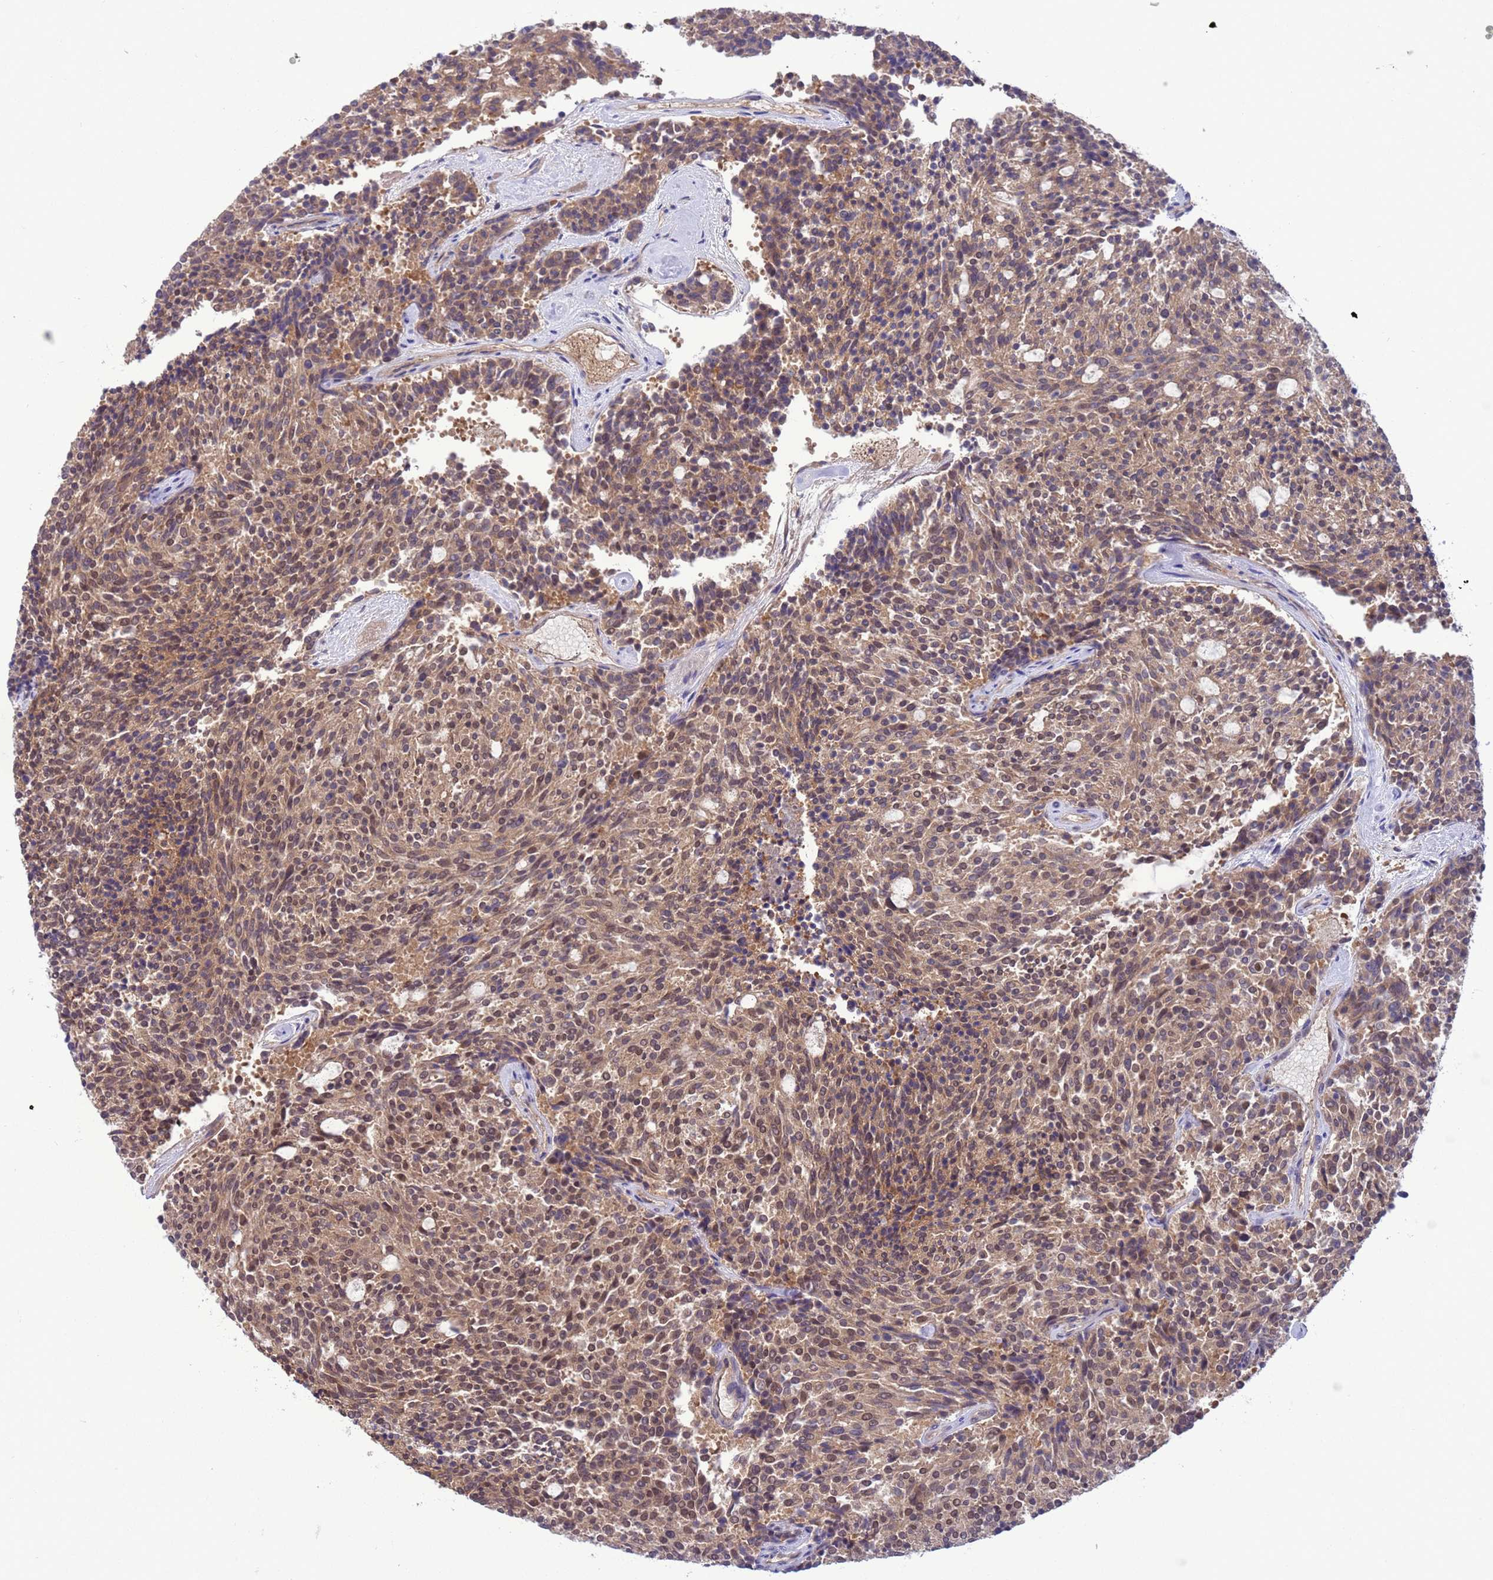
{"staining": {"intensity": "moderate", "quantity": ">75%", "location": "cytoplasmic/membranous,nuclear"}, "tissue": "carcinoid", "cell_type": "Tumor cells", "image_type": "cancer", "snomed": [{"axis": "morphology", "description": "Carcinoid, malignant, NOS"}, {"axis": "topography", "description": "Pancreas"}], "caption": "Protein expression analysis of carcinoid demonstrates moderate cytoplasmic/membranous and nuclear staining in approximately >75% of tumor cells. (brown staining indicates protein expression, while blue staining denotes nuclei).", "gene": "ZNF461", "patient": {"sex": "female", "age": 54}}